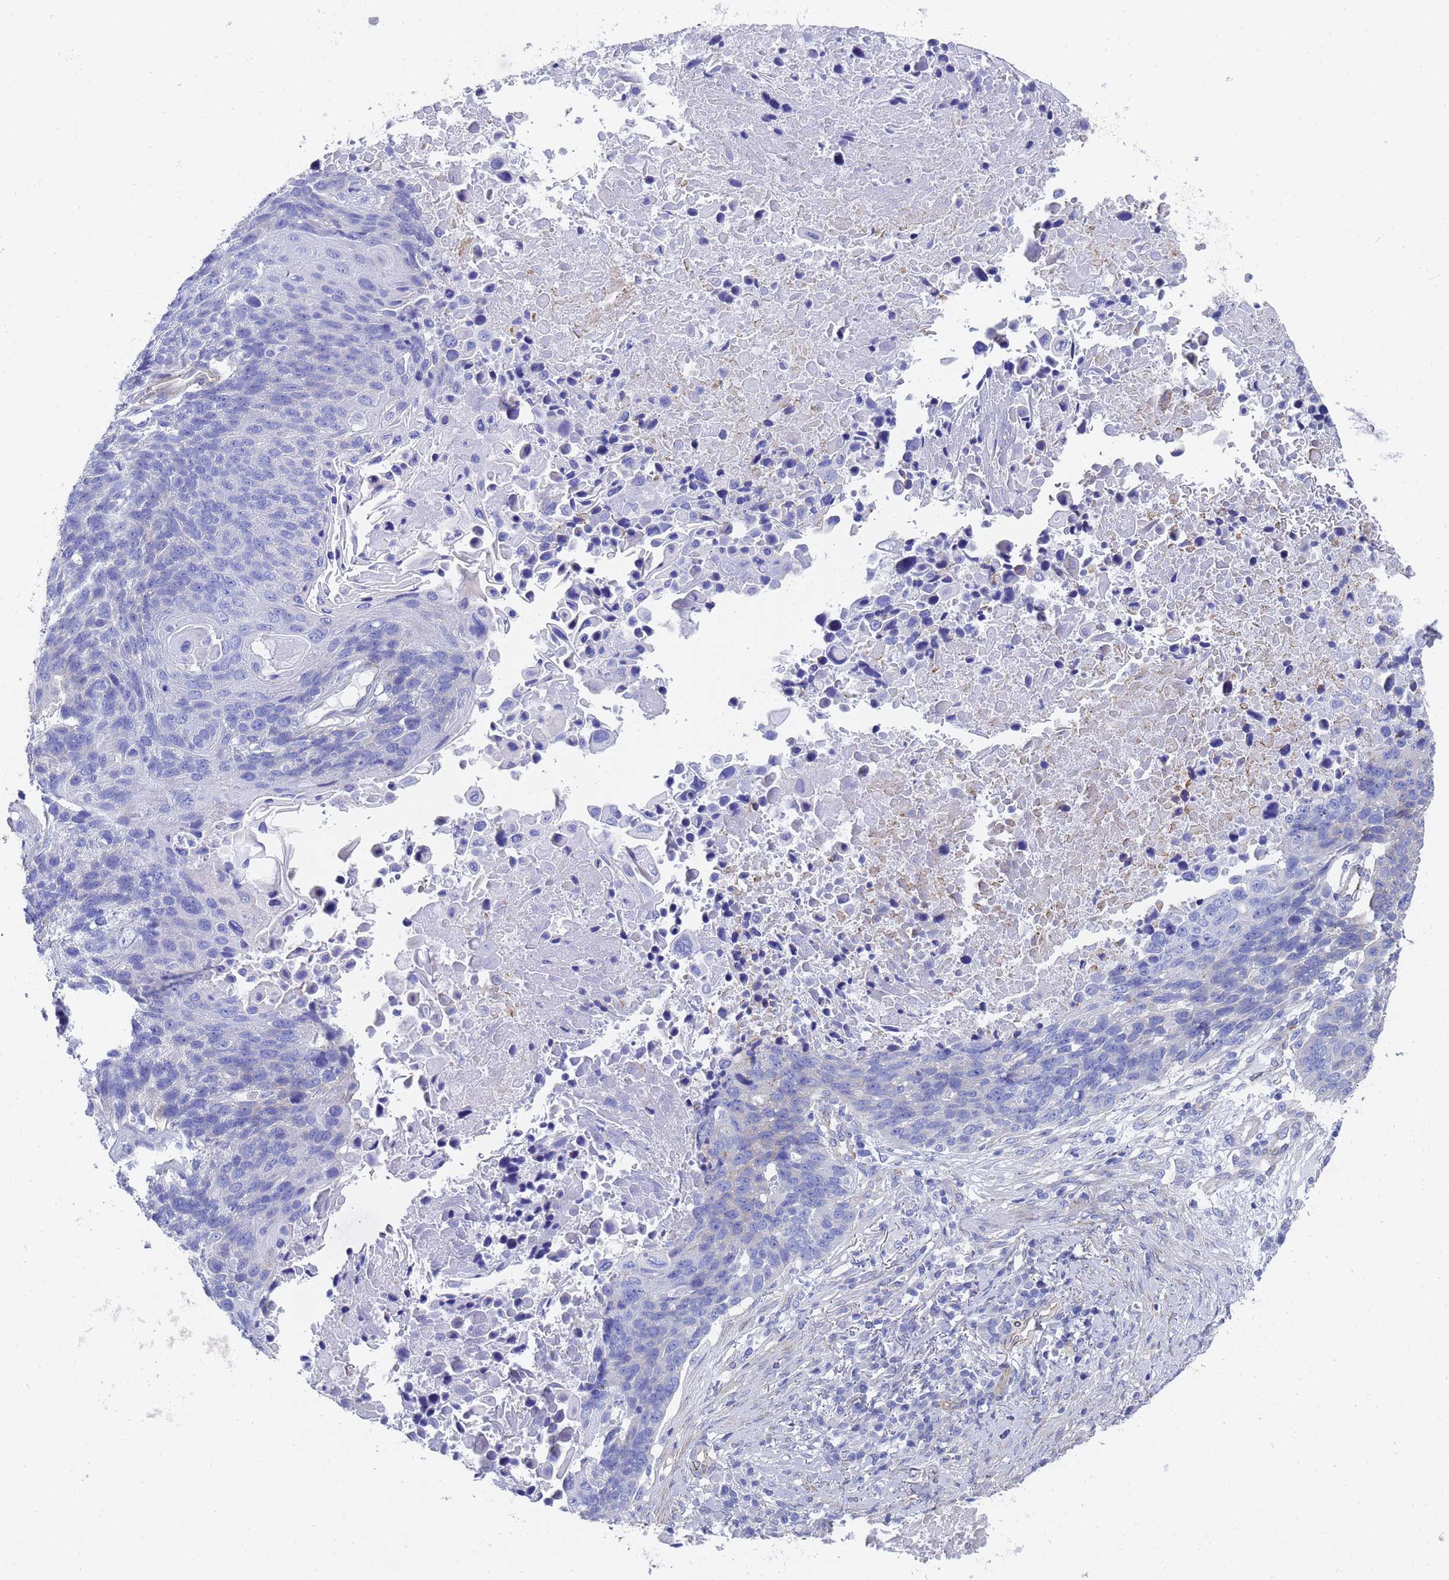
{"staining": {"intensity": "negative", "quantity": "none", "location": "none"}, "tissue": "lung cancer", "cell_type": "Tumor cells", "image_type": "cancer", "snomed": [{"axis": "morphology", "description": "Normal tissue, NOS"}, {"axis": "morphology", "description": "Squamous cell carcinoma, NOS"}, {"axis": "topography", "description": "Lymph node"}, {"axis": "topography", "description": "Lung"}], "caption": "High power microscopy micrograph of an immunohistochemistry (IHC) micrograph of squamous cell carcinoma (lung), revealing no significant expression in tumor cells.", "gene": "TUBB1", "patient": {"sex": "male", "age": 66}}